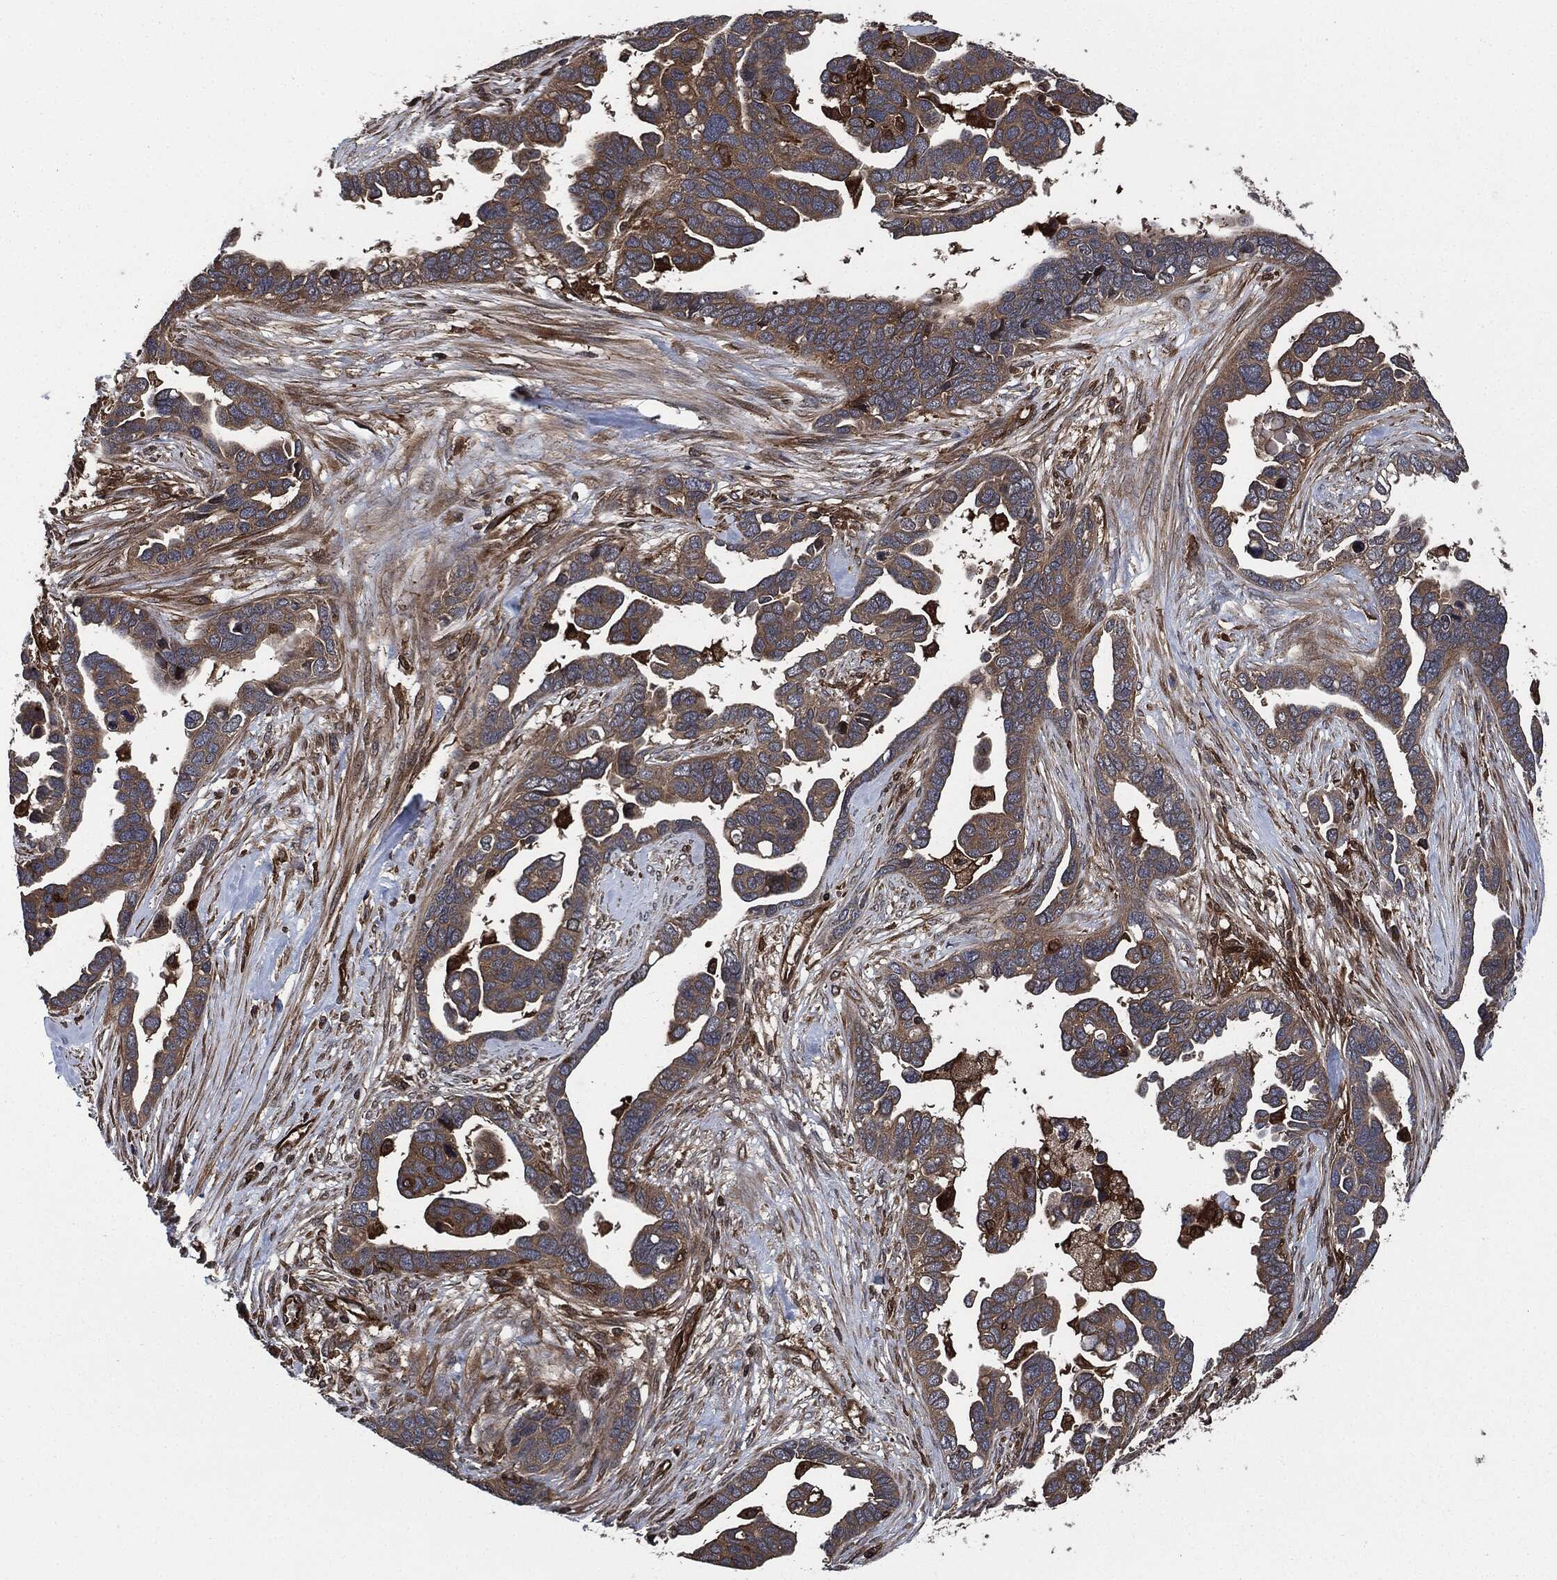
{"staining": {"intensity": "weak", "quantity": "25%-75%", "location": "cytoplasmic/membranous"}, "tissue": "ovarian cancer", "cell_type": "Tumor cells", "image_type": "cancer", "snomed": [{"axis": "morphology", "description": "Cystadenocarcinoma, serous, NOS"}, {"axis": "topography", "description": "Ovary"}], "caption": "Ovarian cancer tissue exhibits weak cytoplasmic/membranous expression in about 25%-75% of tumor cells", "gene": "RAP1GDS1", "patient": {"sex": "female", "age": 54}}